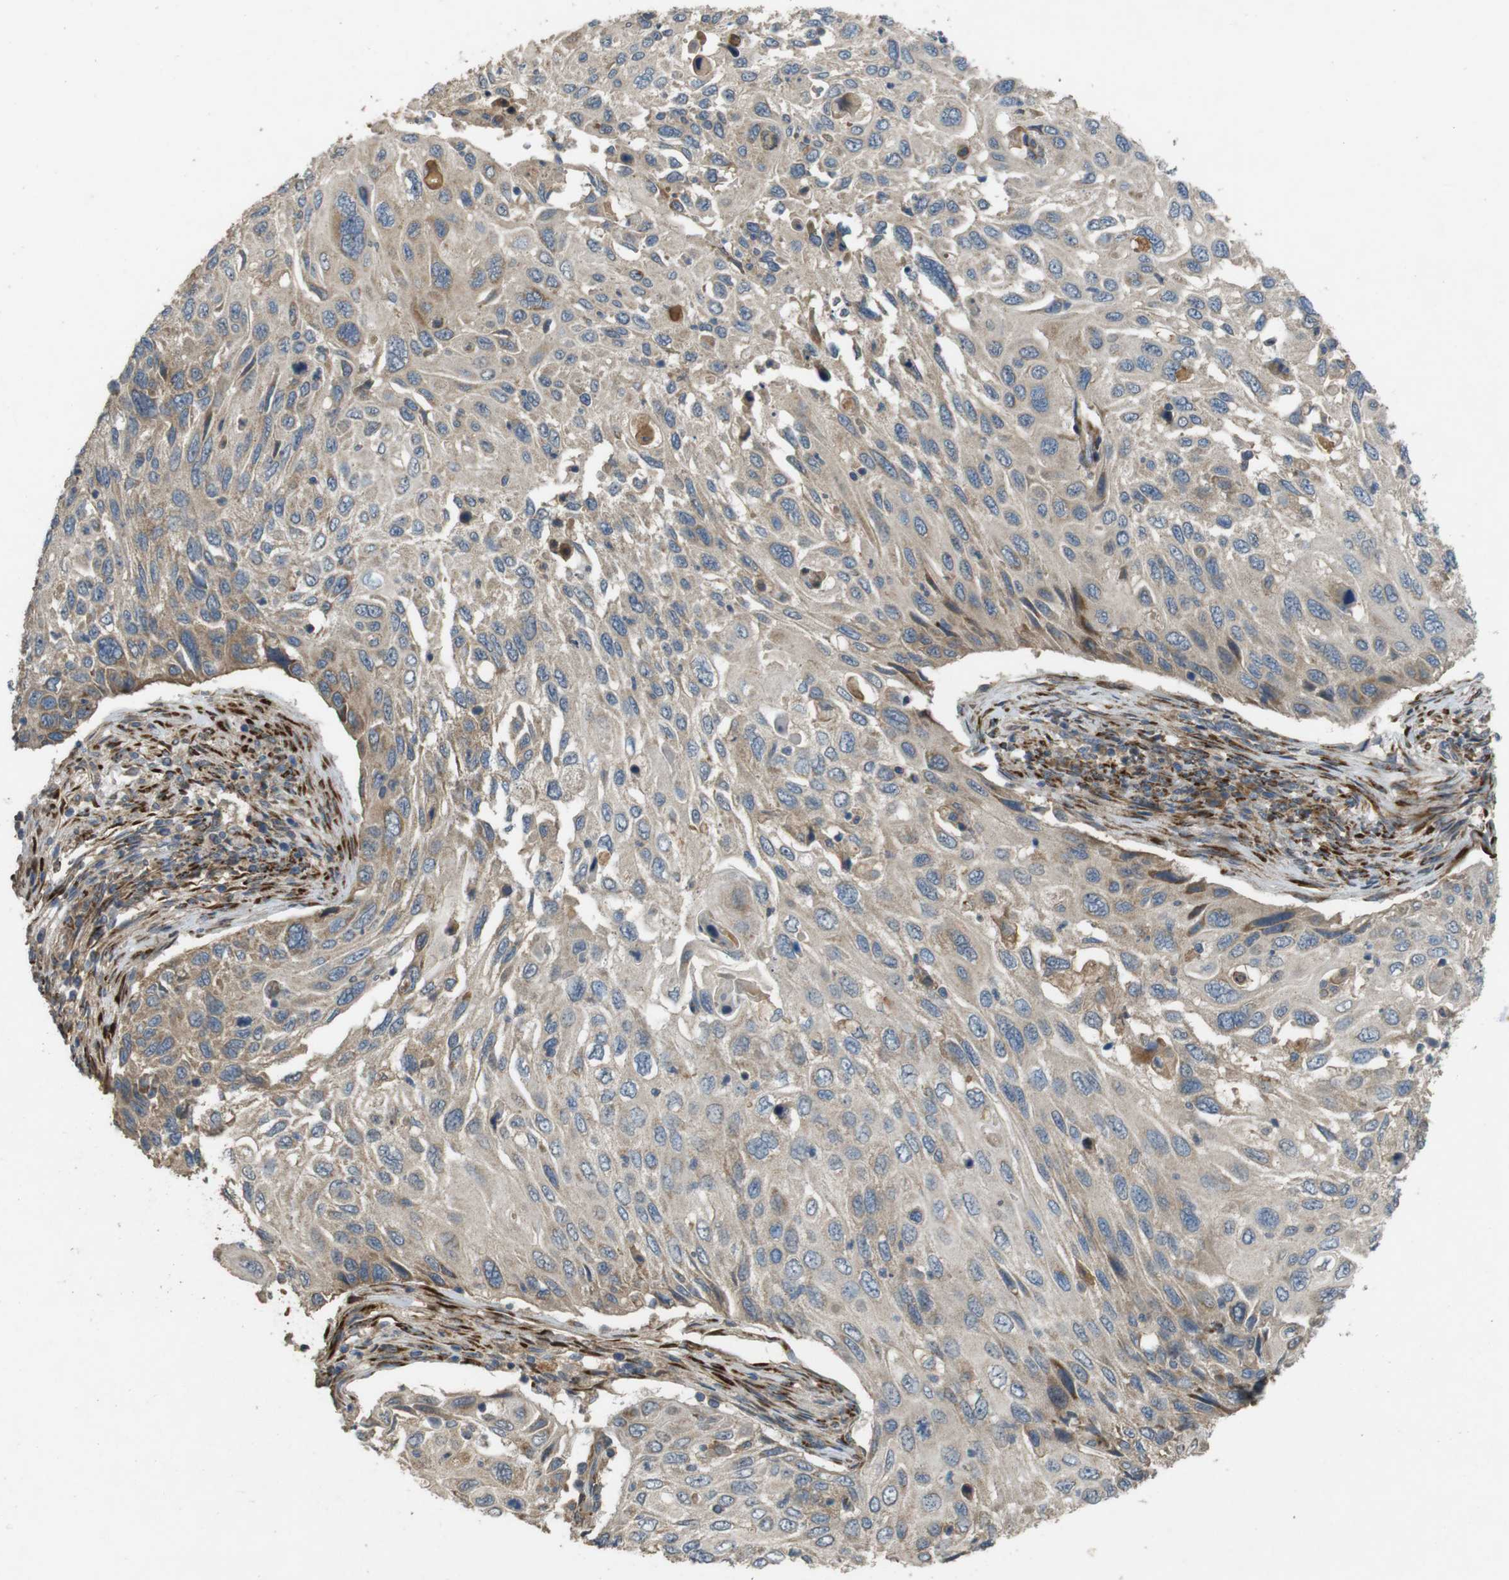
{"staining": {"intensity": "weak", "quantity": ">75%", "location": "cytoplasmic/membranous"}, "tissue": "cervical cancer", "cell_type": "Tumor cells", "image_type": "cancer", "snomed": [{"axis": "morphology", "description": "Squamous cell carcinoma, NOS"}, {"axis": "topography", "description": "Cervix"}], "caption": "Tumor cells display low levels of weak cytoplasmic/membranous expression in approximately >75% of cells in human squamous cell carcinoma (cervical).", "gene": "ARHGAP24", "patient": {"sex": "female", "age": 70}}